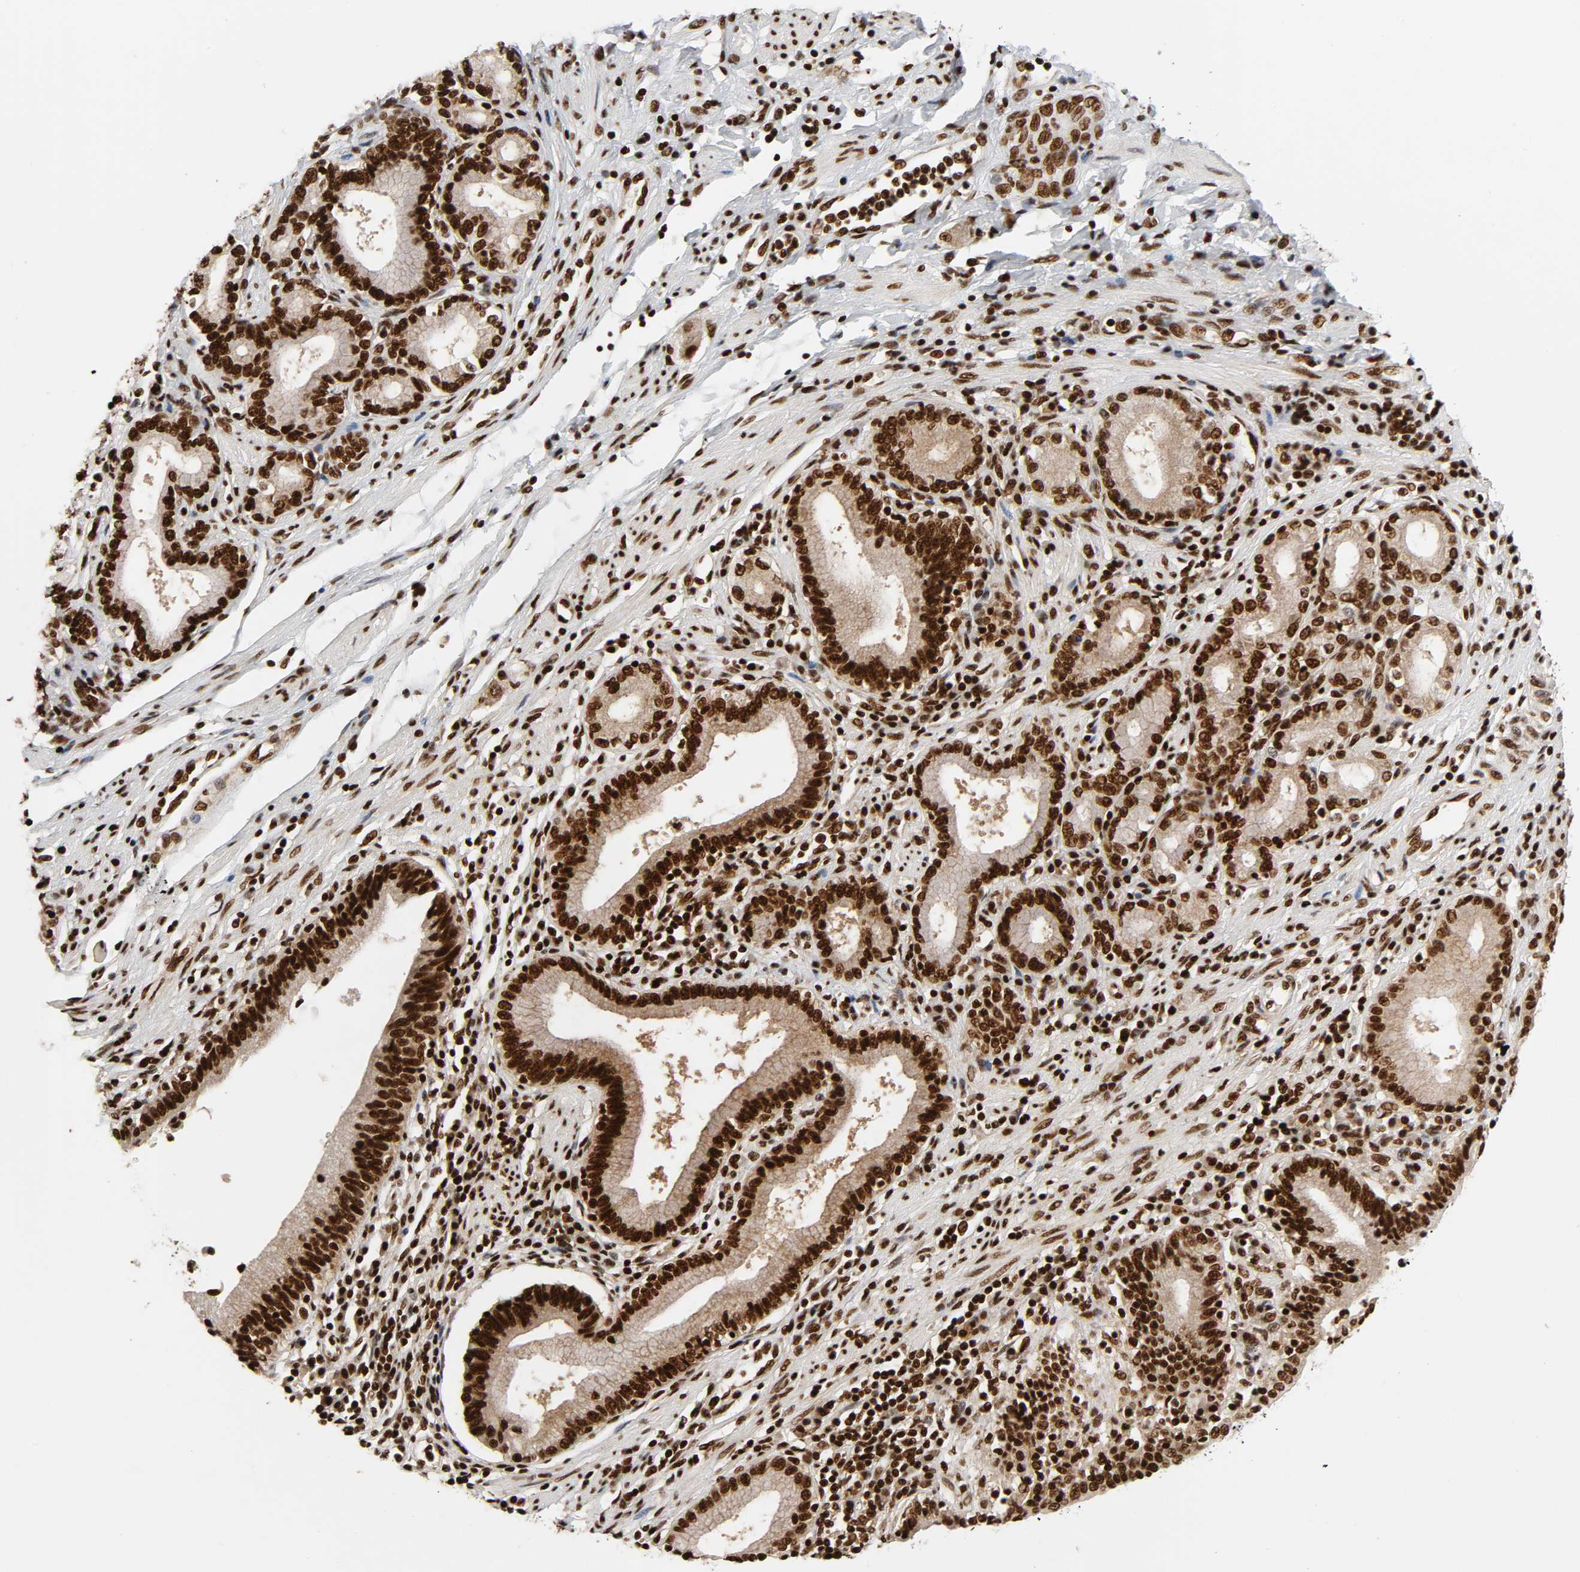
{"staining": {"intensity": "strong", "quantity": ">75%", "location": "nuclear"}, "tissue": "pancreatic cancer", "cell_type": "Tumor cells", "image_type": "cancer", "snomed": [{"axis": "morphology", "description": "Adenocarcinoma, NOS"}, {"axis": "topography", "description": "Pancreas"}], "caption": "This is an image of IHC staining of pancreatic cancer (adenocarcinoma), which shows strong positivity in the nuclear of tumor cells.", "gene": "NFYB", "patient": {"sex": "female", "age": 48}}